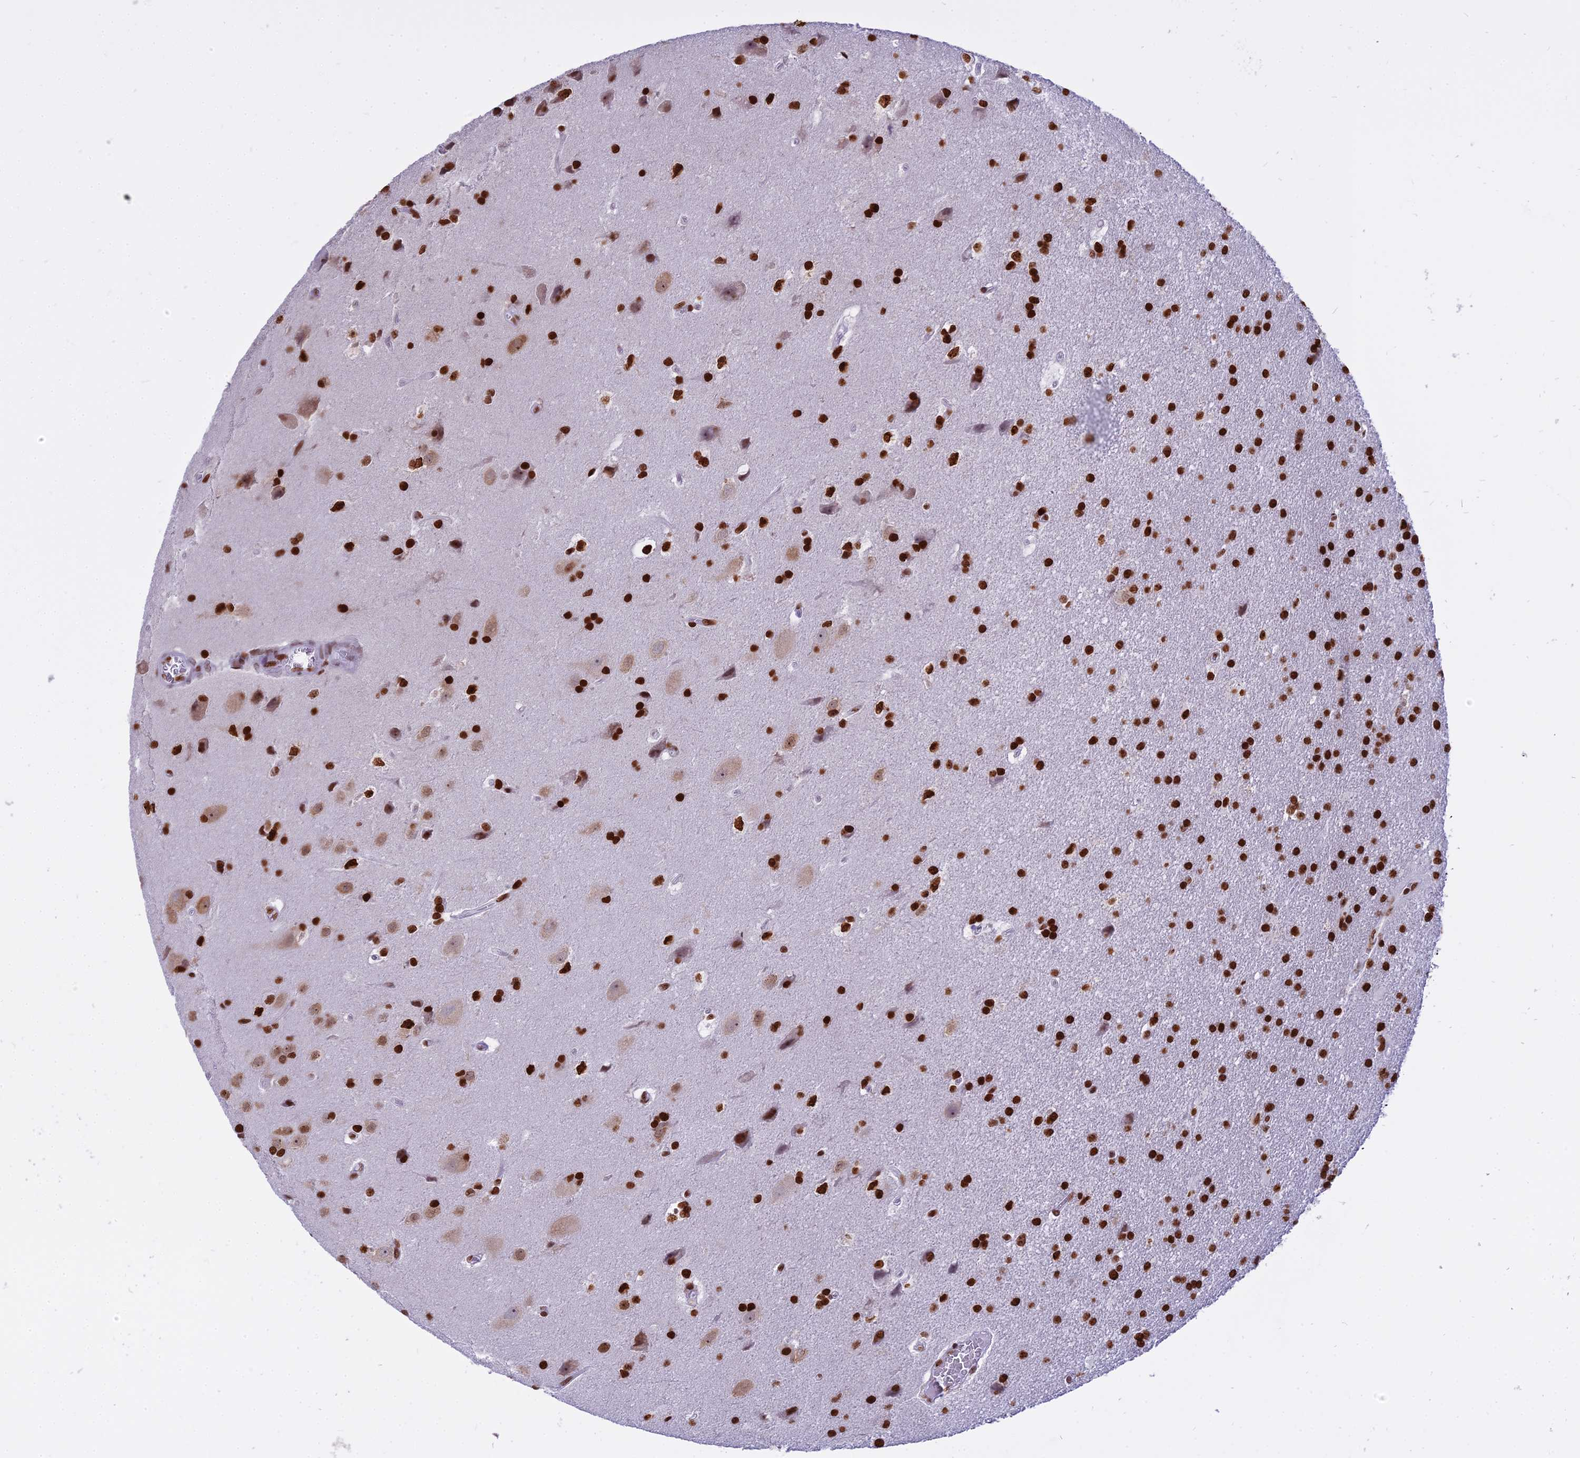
{"staining": {"intensity": "strong", "quantity": ">75%", "location": "nuclear"}, "tissue": "glioma", "cell_type": "Tumor cells", "image_type": "cancer", "snomed": [{"axis": "morphology", "description": "Glioma, malignant, Low grade"}, {"axis": "topography", "description": "Brain"}], "caption": "Tumor cells demonstrate high levels of strong nuclear positivity in about >75% of cells in glioma.", "gene": "PARP1", "patient": {"sex": "male", "age": 66}}